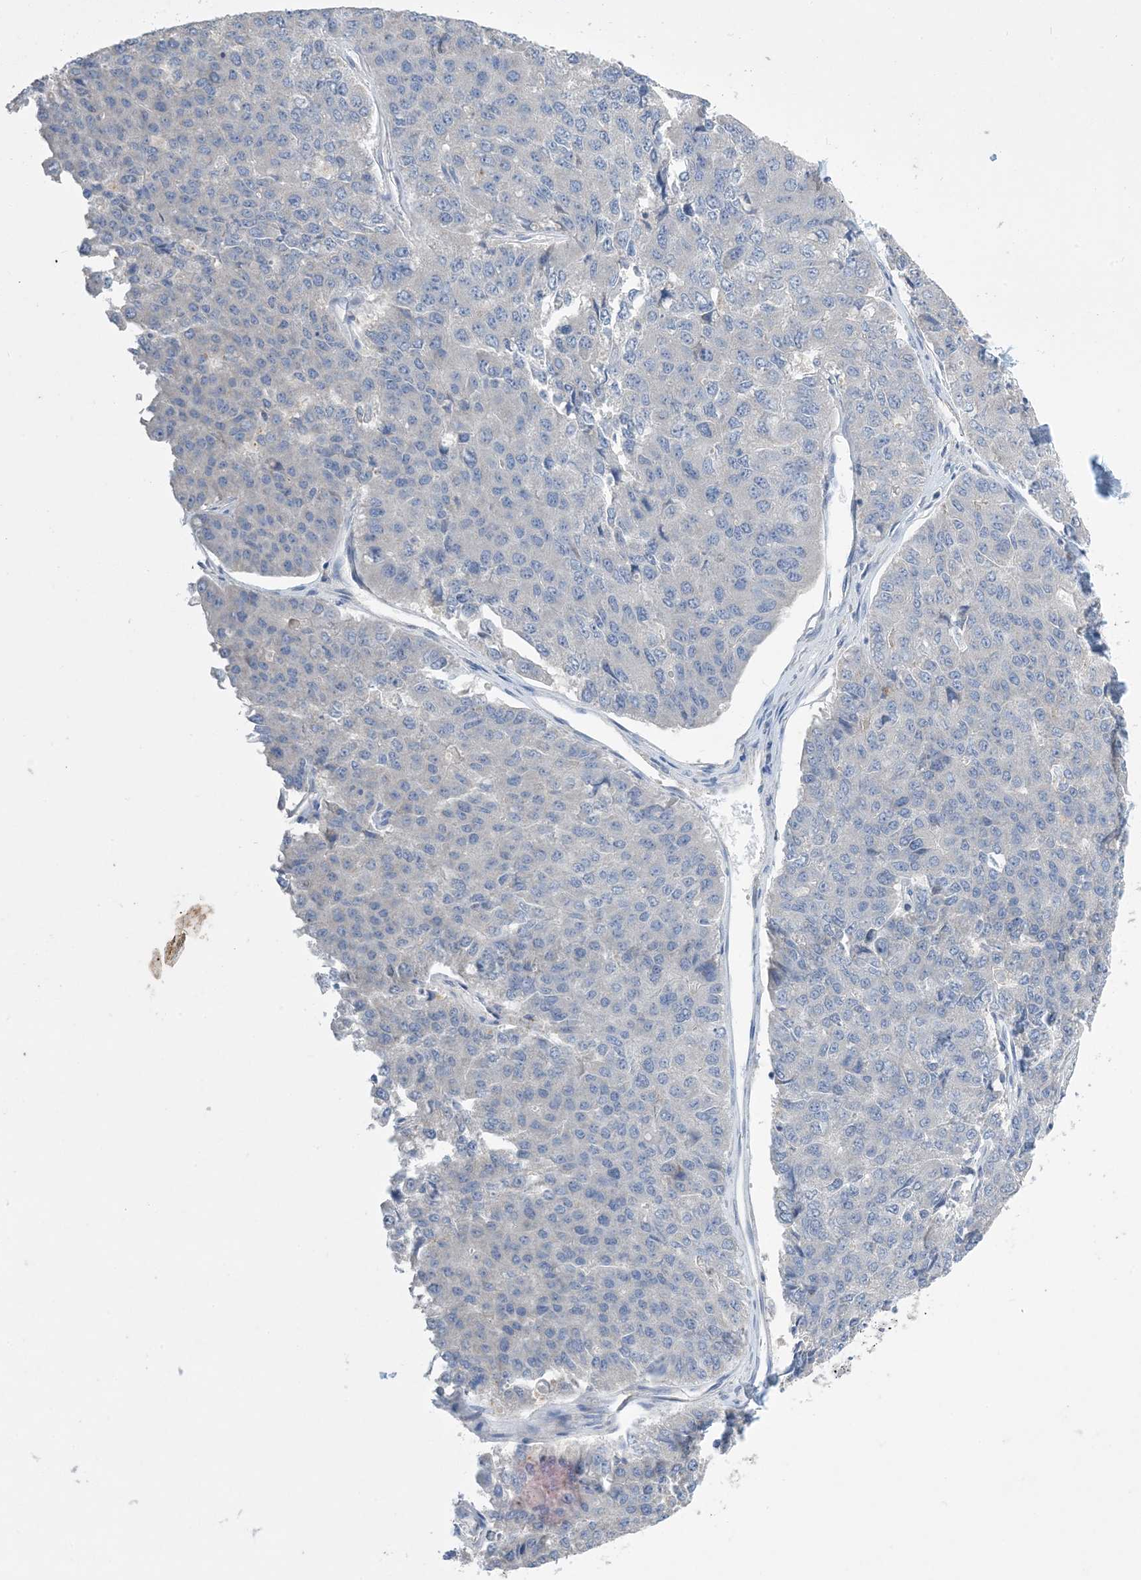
{"staining": {"intensity": "negative", "quantity": "none", "location": "none"}, "tissue": "pancreatic cancer", "cell_type": "Tumor cells", "image_type": "cancer", "snomed": [{"axis": "morphology", "description": "Adenocarcinoma, NOS"}, {"axis": "topography", "description": "Pancreas"}], "caption": "IHC micrograph of pancreatic adenocarcinoma stained for a protein (brown), which reveals no positivity in tumor cells.", "gene": "KPRP", "patient": {"sex": "male", "age": 50}}